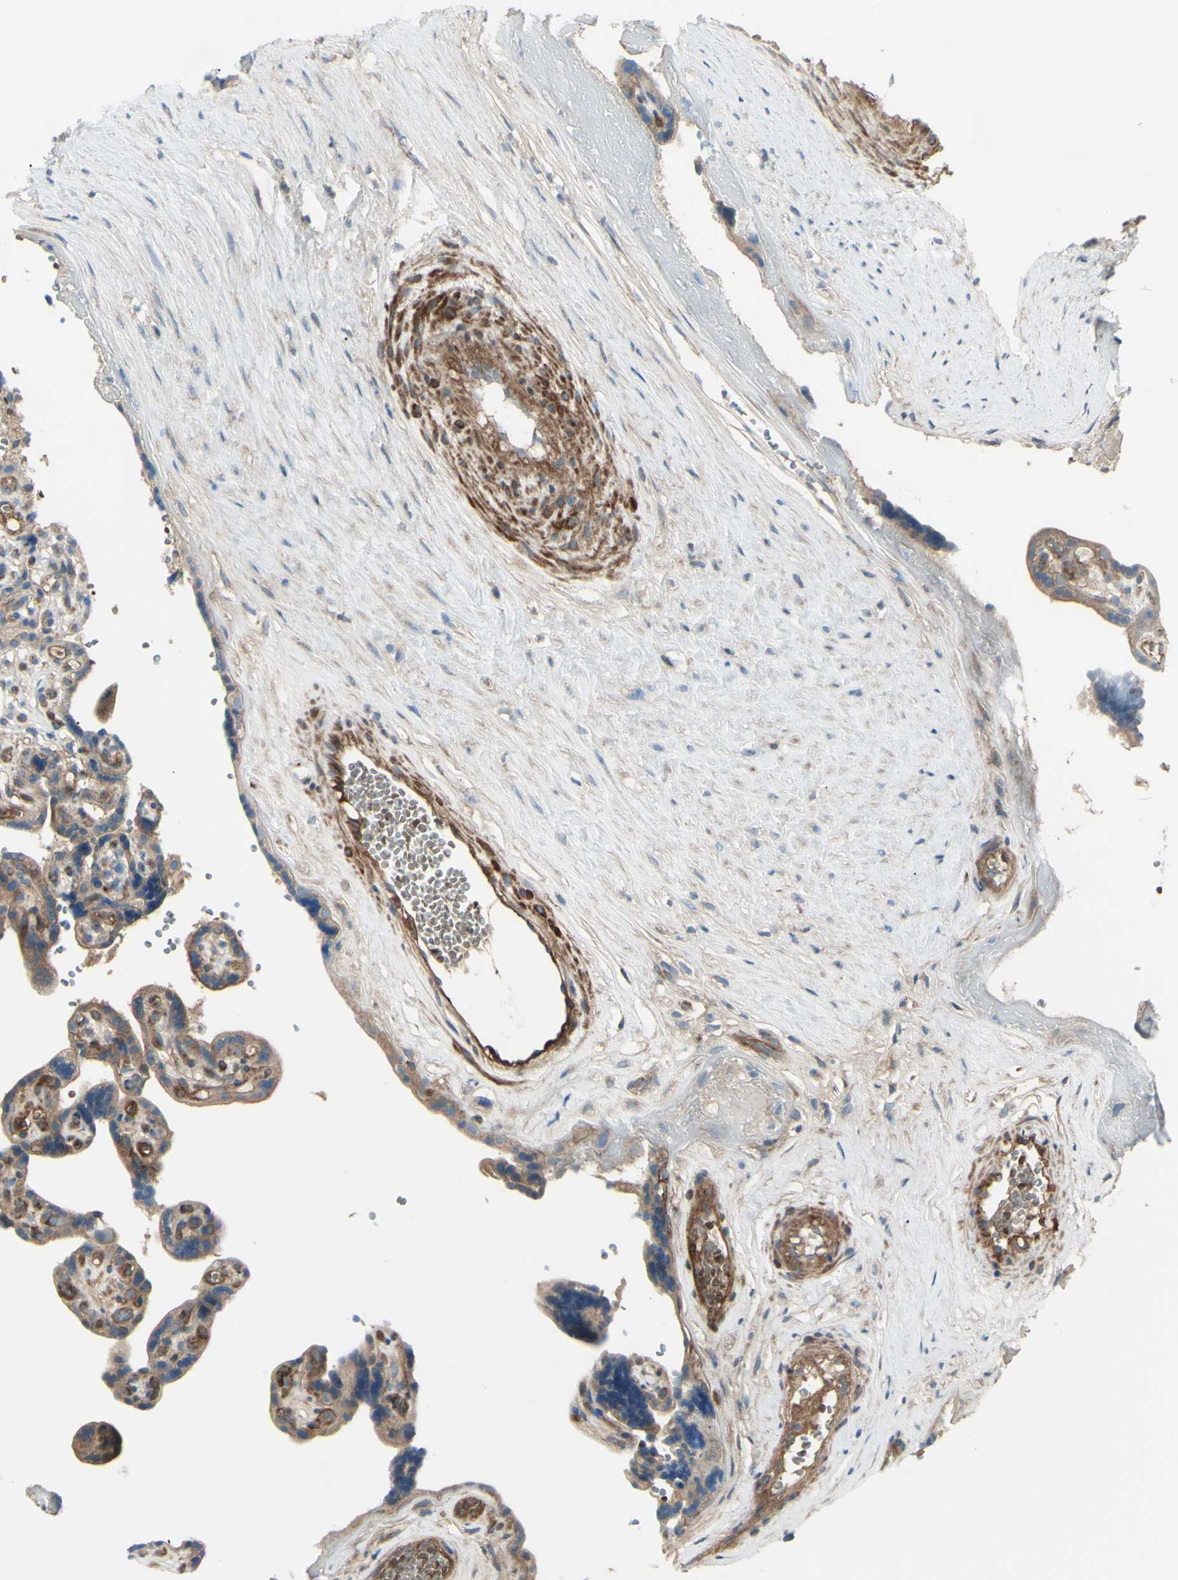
{"staining": {"intensity": "weak", "quantity": ">75%", "location": "cytoplasmic/membranous"}, "tissue": "placenta", "cell_type": "Decidual cells", "image_type": "normal", "snomed": [{"axis": "morphology", "description": "Normal tissue, NOS"}, {"axis": "topography", "description": "Placenta"}], "caption": "Benign placenta reveals weak cytoplasmic/membranous positivity in approximately >75% of decidual cells, visualized by immunohistochemistry. (DAB IHC, brown staining for protein, blue staining for nuclei).", "gene": "PCDHGA10", "patient": {"sex": "female", "age": 30}}